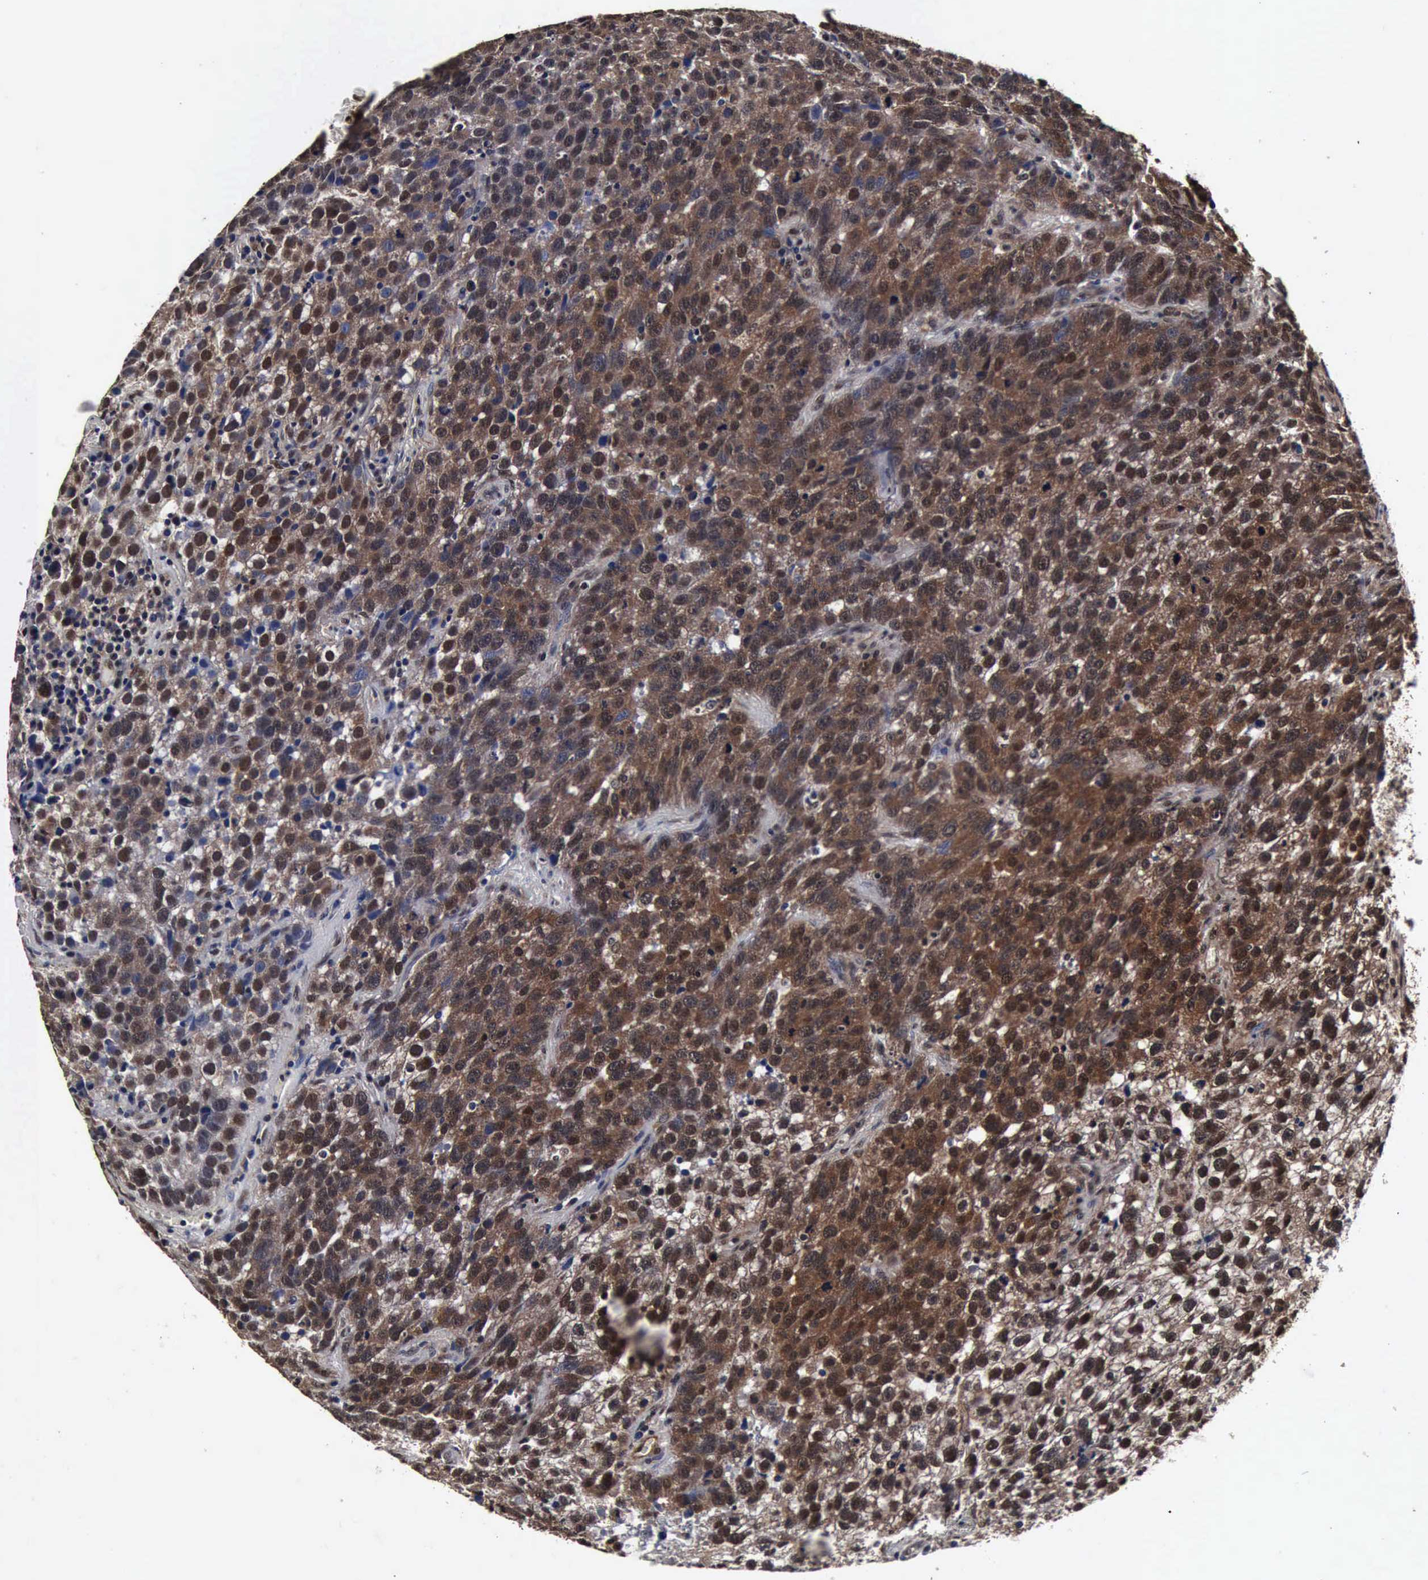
{"staining": {"intensity": "moderate", "quantity": "25%-75%", "location": "cytoplasmic/membranous,nuclear"}, "tissue": "testis cancer", "cell_type": "Tumor cells", "image_type": "cancer", "snomed": [{"axis": "morphology", "description": "Seminoma, NOS"}, {"axis": "topography", "description": "Testis"}], "caption": "Immunohistochemical staining of testis cancer reveals medium levels of moderate cytoplasmic/membranous and nuclear protein staining in approximately 25%-75% of tumor cells. (DAB = brown stain, brightfield microscopy at high magnification).", "gene": "UBC", "patient": {"sex": "male", "age": 38}}